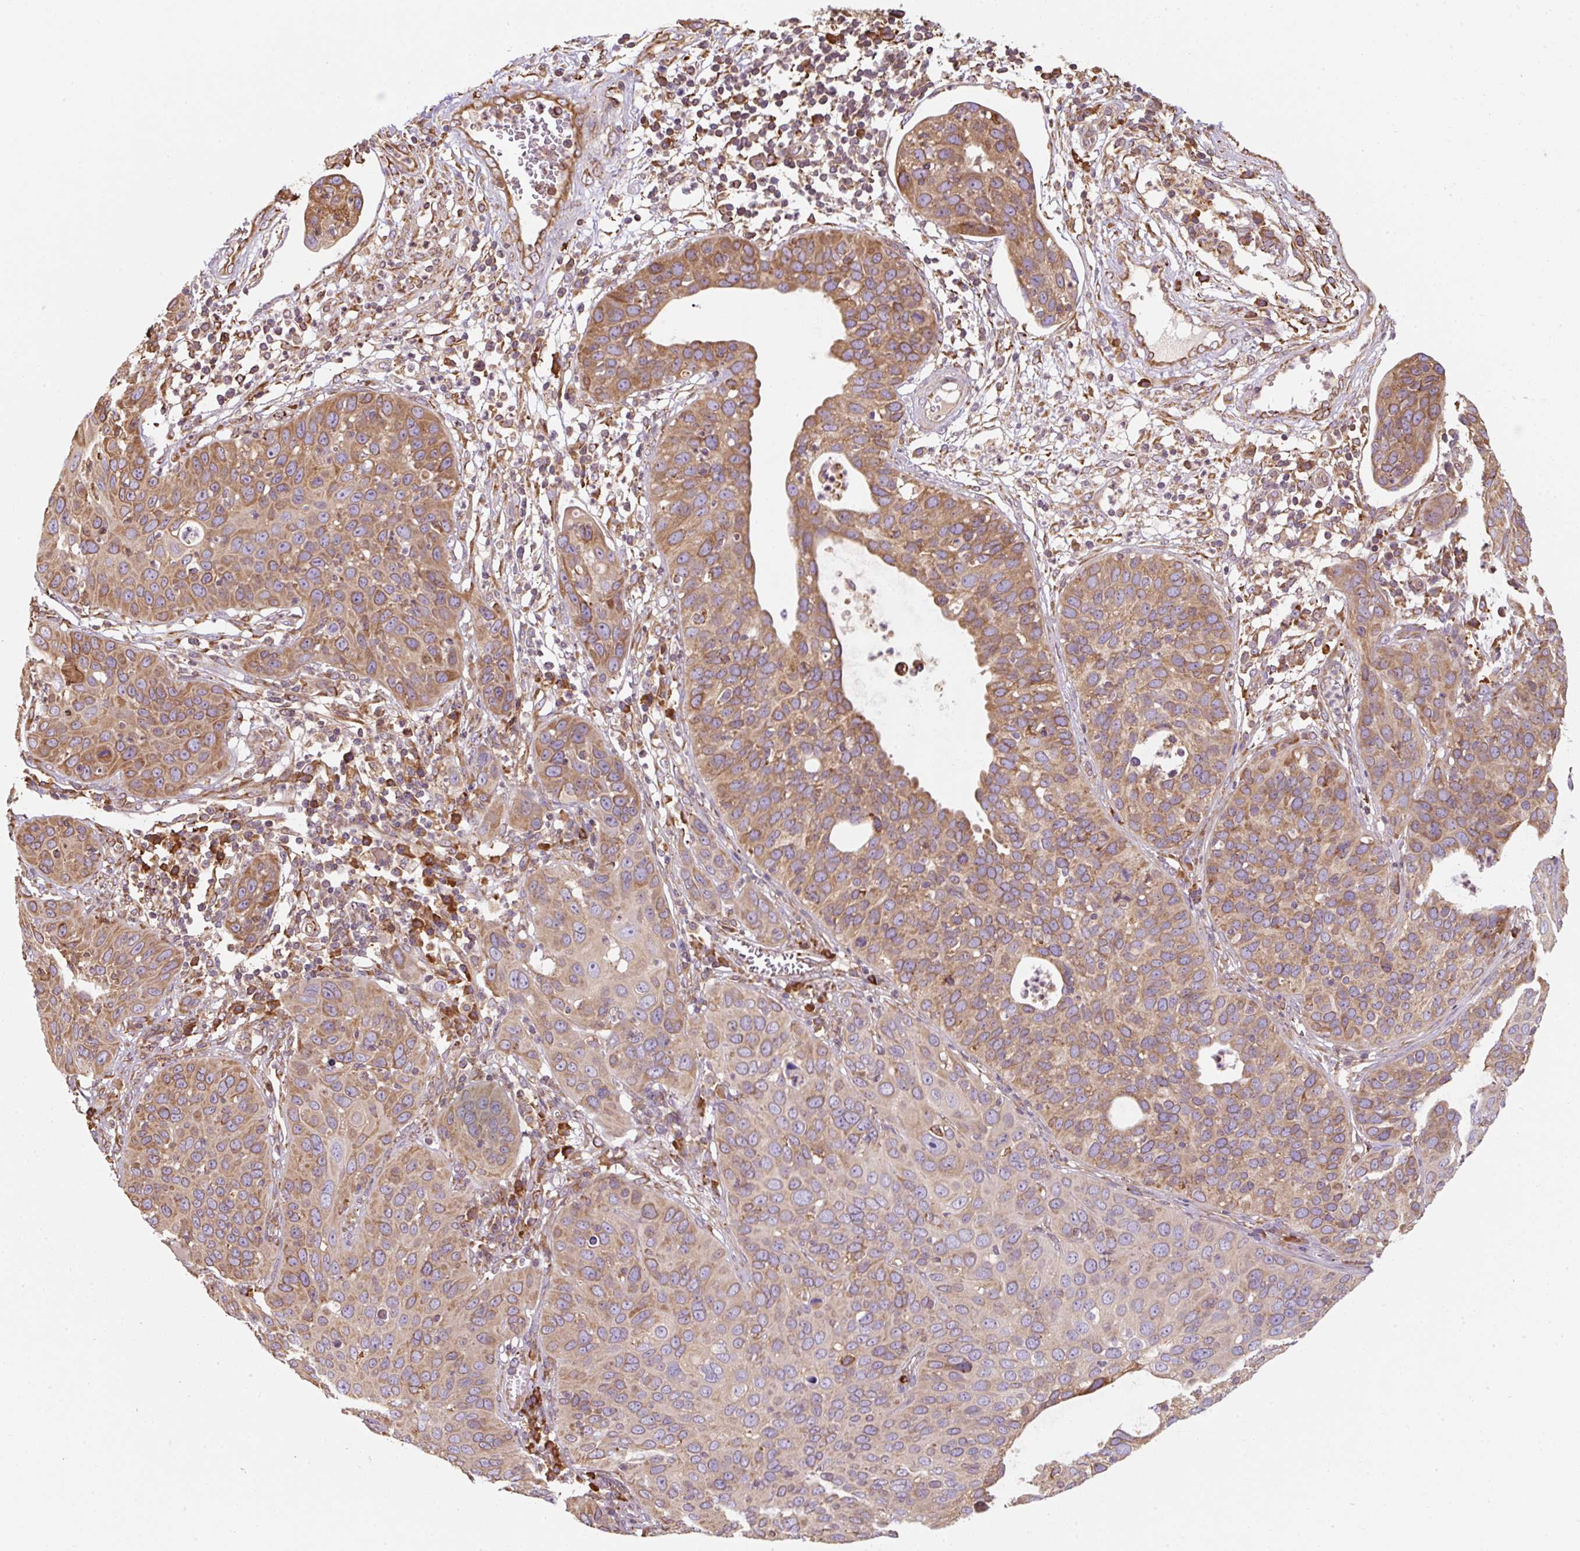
{"staining": {"intensity": "moderate", "quantity": ">75%", "location": "cytoplasmic/membranous"}, "tissue": "cervical cancer", "cell_type": "Tumor cells", "image_type": "cancer", "snomed": [{"axis": "morphology", "description": "Squamous cell carcinoma, NOS"}, {"axis": "topography", "description": "Cervix"}], "caption": "Protein expression analysis of cervical cancer (squamous cell carcinoma) demonstrates moderate cytoplasmic/membranous staining in approximately >75% of tumor cells.", "gene": "PRKCSH", "patient": {"sex": "female", "age": 36}}